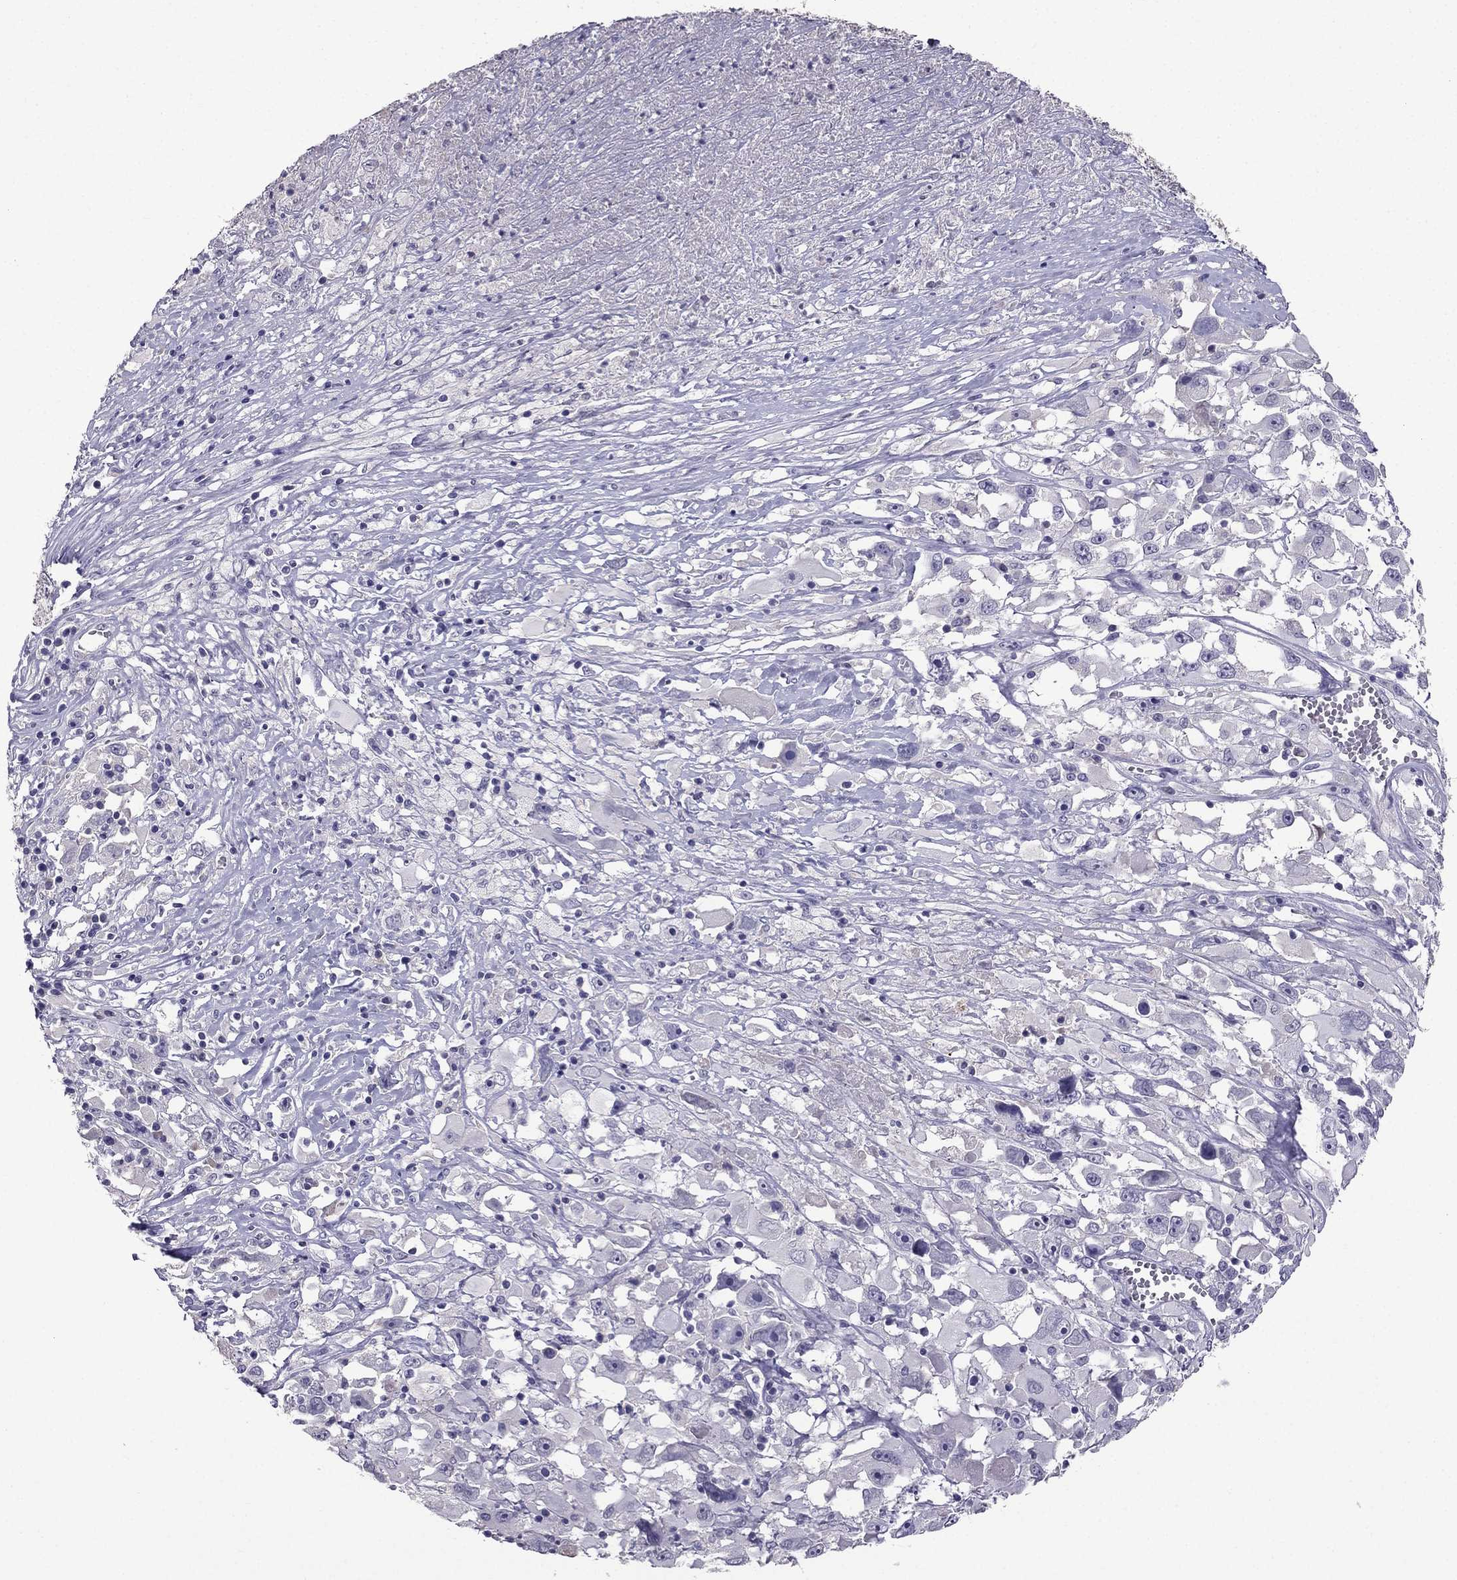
{"staining": {"intensity": "negative", "quantity": "none", "location": "none"}, "tissue": "melanoma", "cell_type": "Tumor cells", "image_type": "cancer", "snomed": [{"axis": "morphology", "description": "Malignant melanoma, Metastatic site"}, {"axis": "topography", "description": "Soft tissue"}], "caption": "Histopathology image shows no significant protein positivity in tumor cells of malignant melanoma (metastatic site).", "gene": "SCG5", "patient": {"sex": "male", "age": 50}}